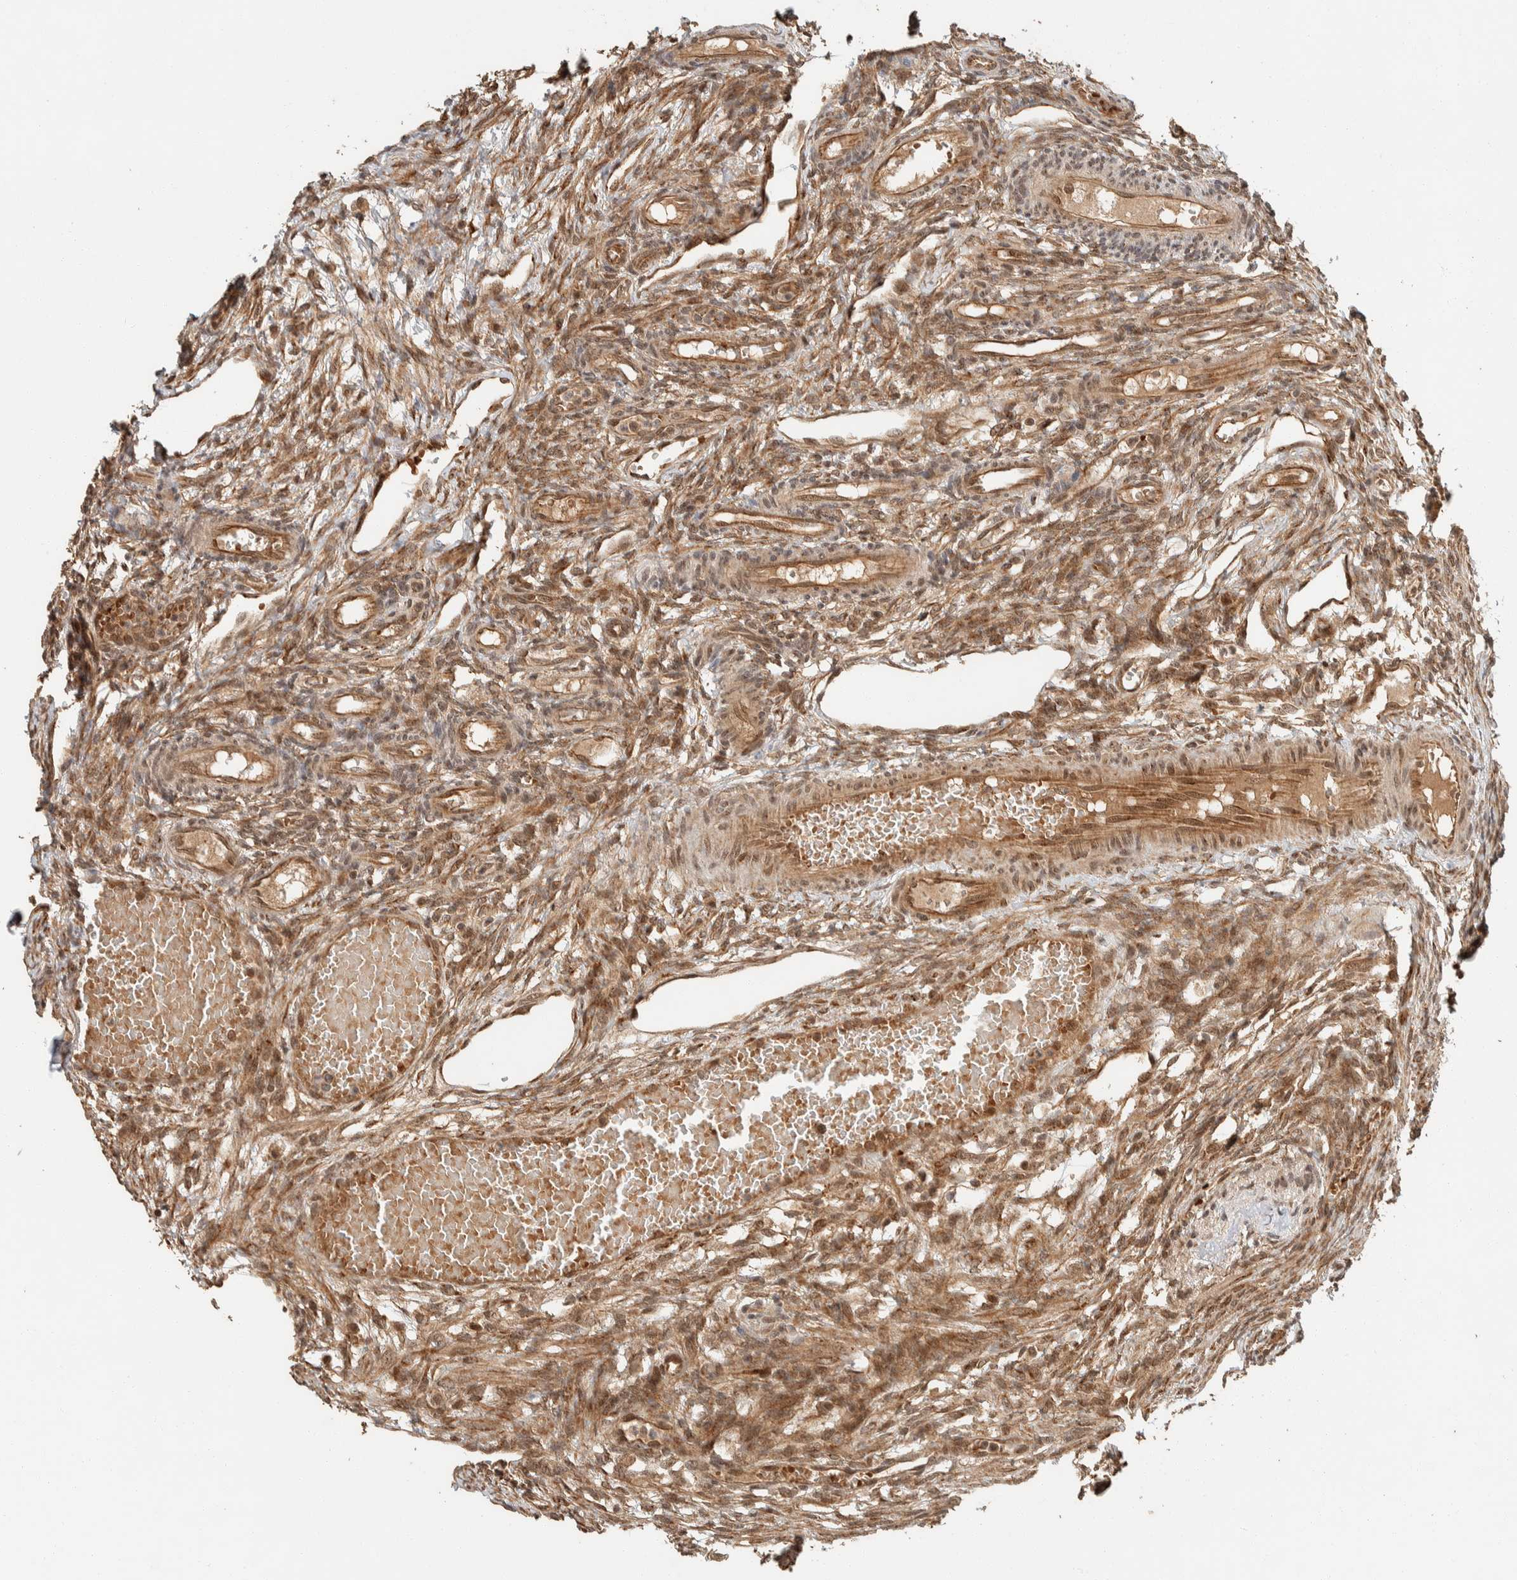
{"staining": {"intensity": "moderate", "quantity": ">75%", "location": "cytoplasmic/membranous"}, "tissue": "ovary", "cell_type": "Ovarian stroma cells", "image_type": "normal", "snomed": [{"axis": "morphology", "description": "Normal tissue, NOS"}, {"axis": "topography", "description": "Ovary"}], "caption": "Moderate cytoplasmic/membranous staining for a protein is seen in about >75% of ovarian stroma cells of benign ovary using IHC.", "gene": "ZBTB2", "patient": {"sex": "female", "age": 33}}